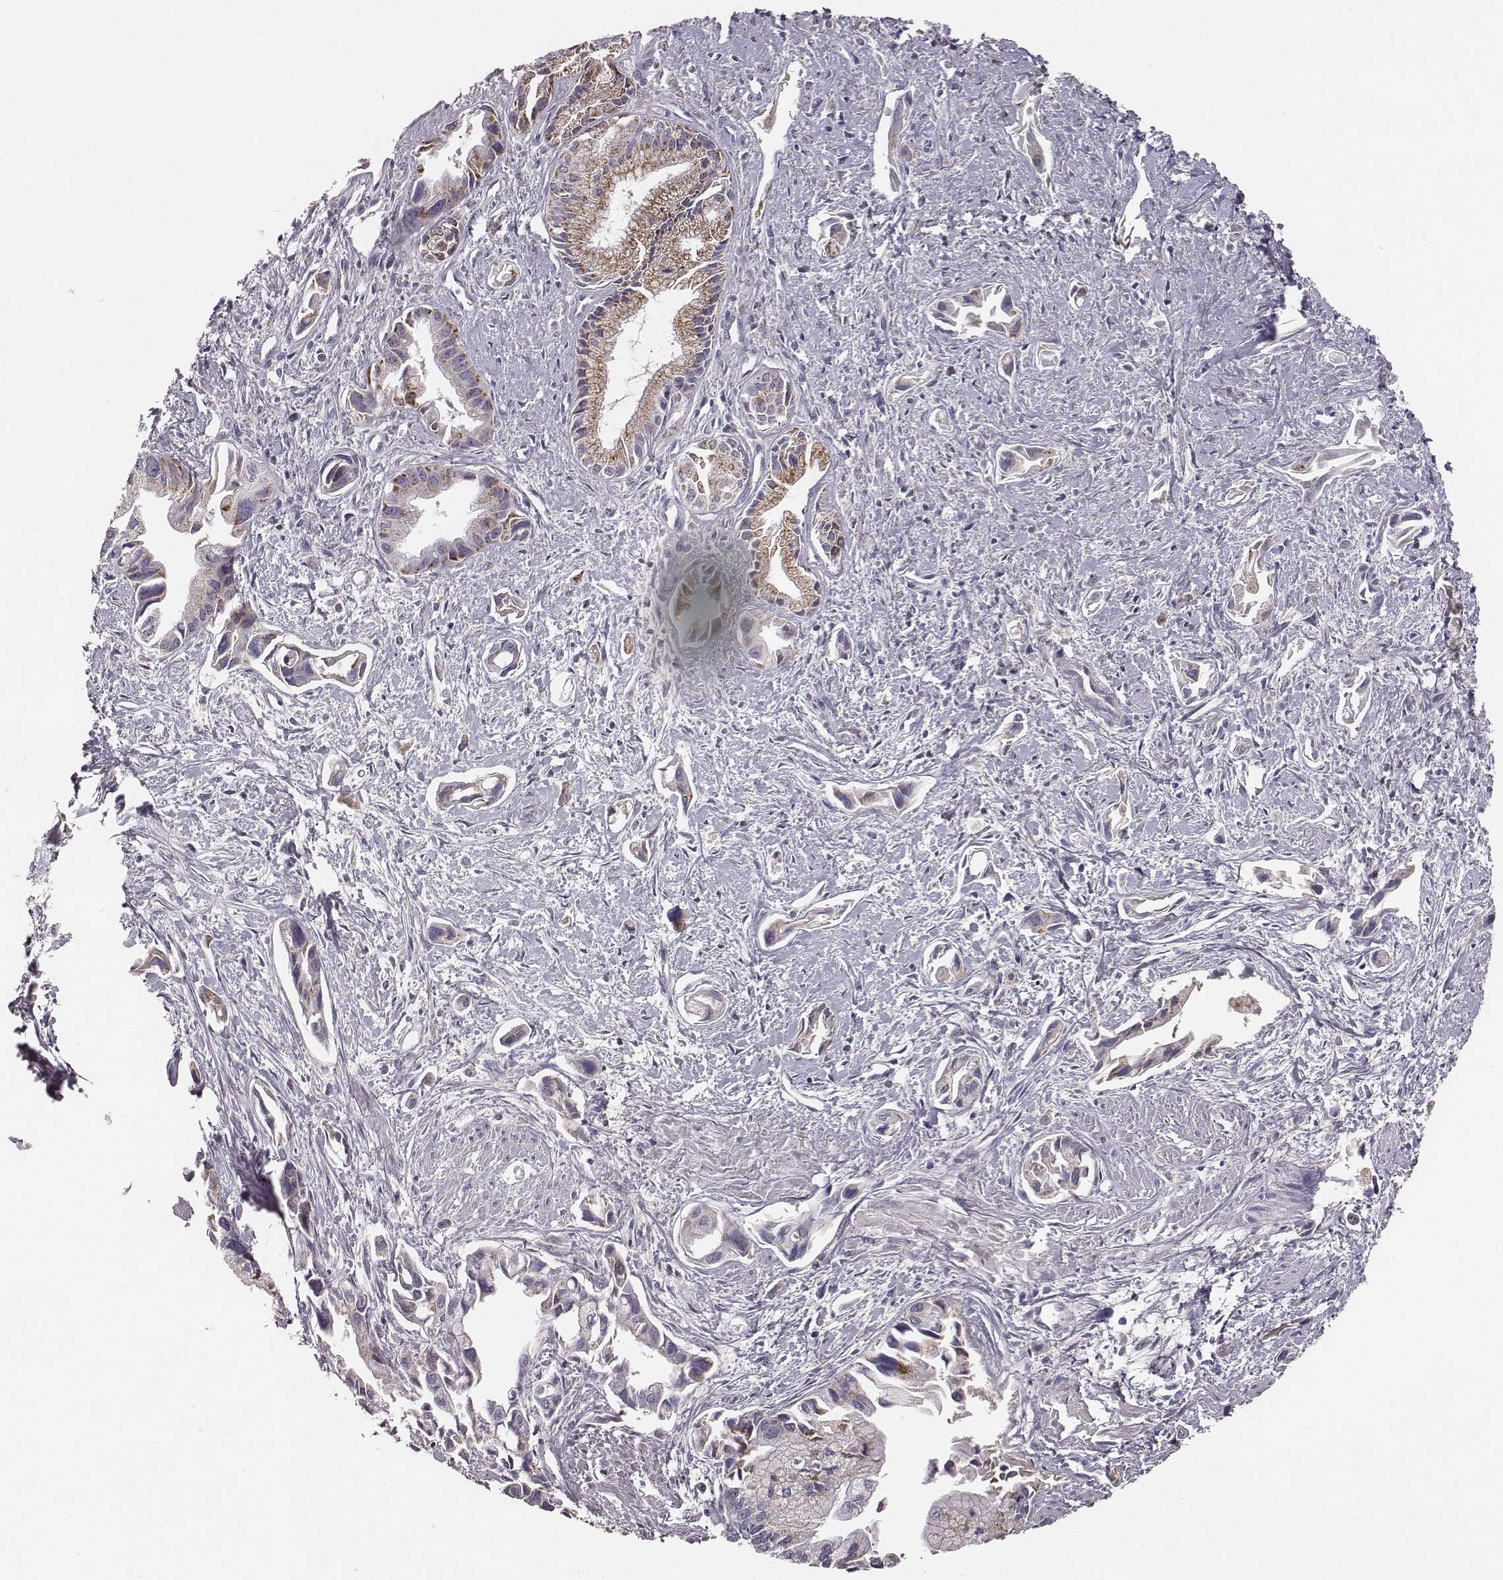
{"staining": {"intensity": "moderate", "quantity": "25%-75%", "location": "cytoplasmic/membranous"}, "tissue": "pancreatic cancer", "cell_type": "Tumor cells", "image_type": "cancer", "snomed": [{"axis": "morphology", "description": "Adenocarcinoma, NOS"}, {"axis": "topography", "description": "Pancreas"}], "caption": "The image displays staining of pancreatic cancer (adenocarcinoma), revealing moderate cytoplasmic/membranous protein positivity (brown color) within tumor cells.", "gene": "ABCD3", "patient": {"sex": "female", "age": 61}}